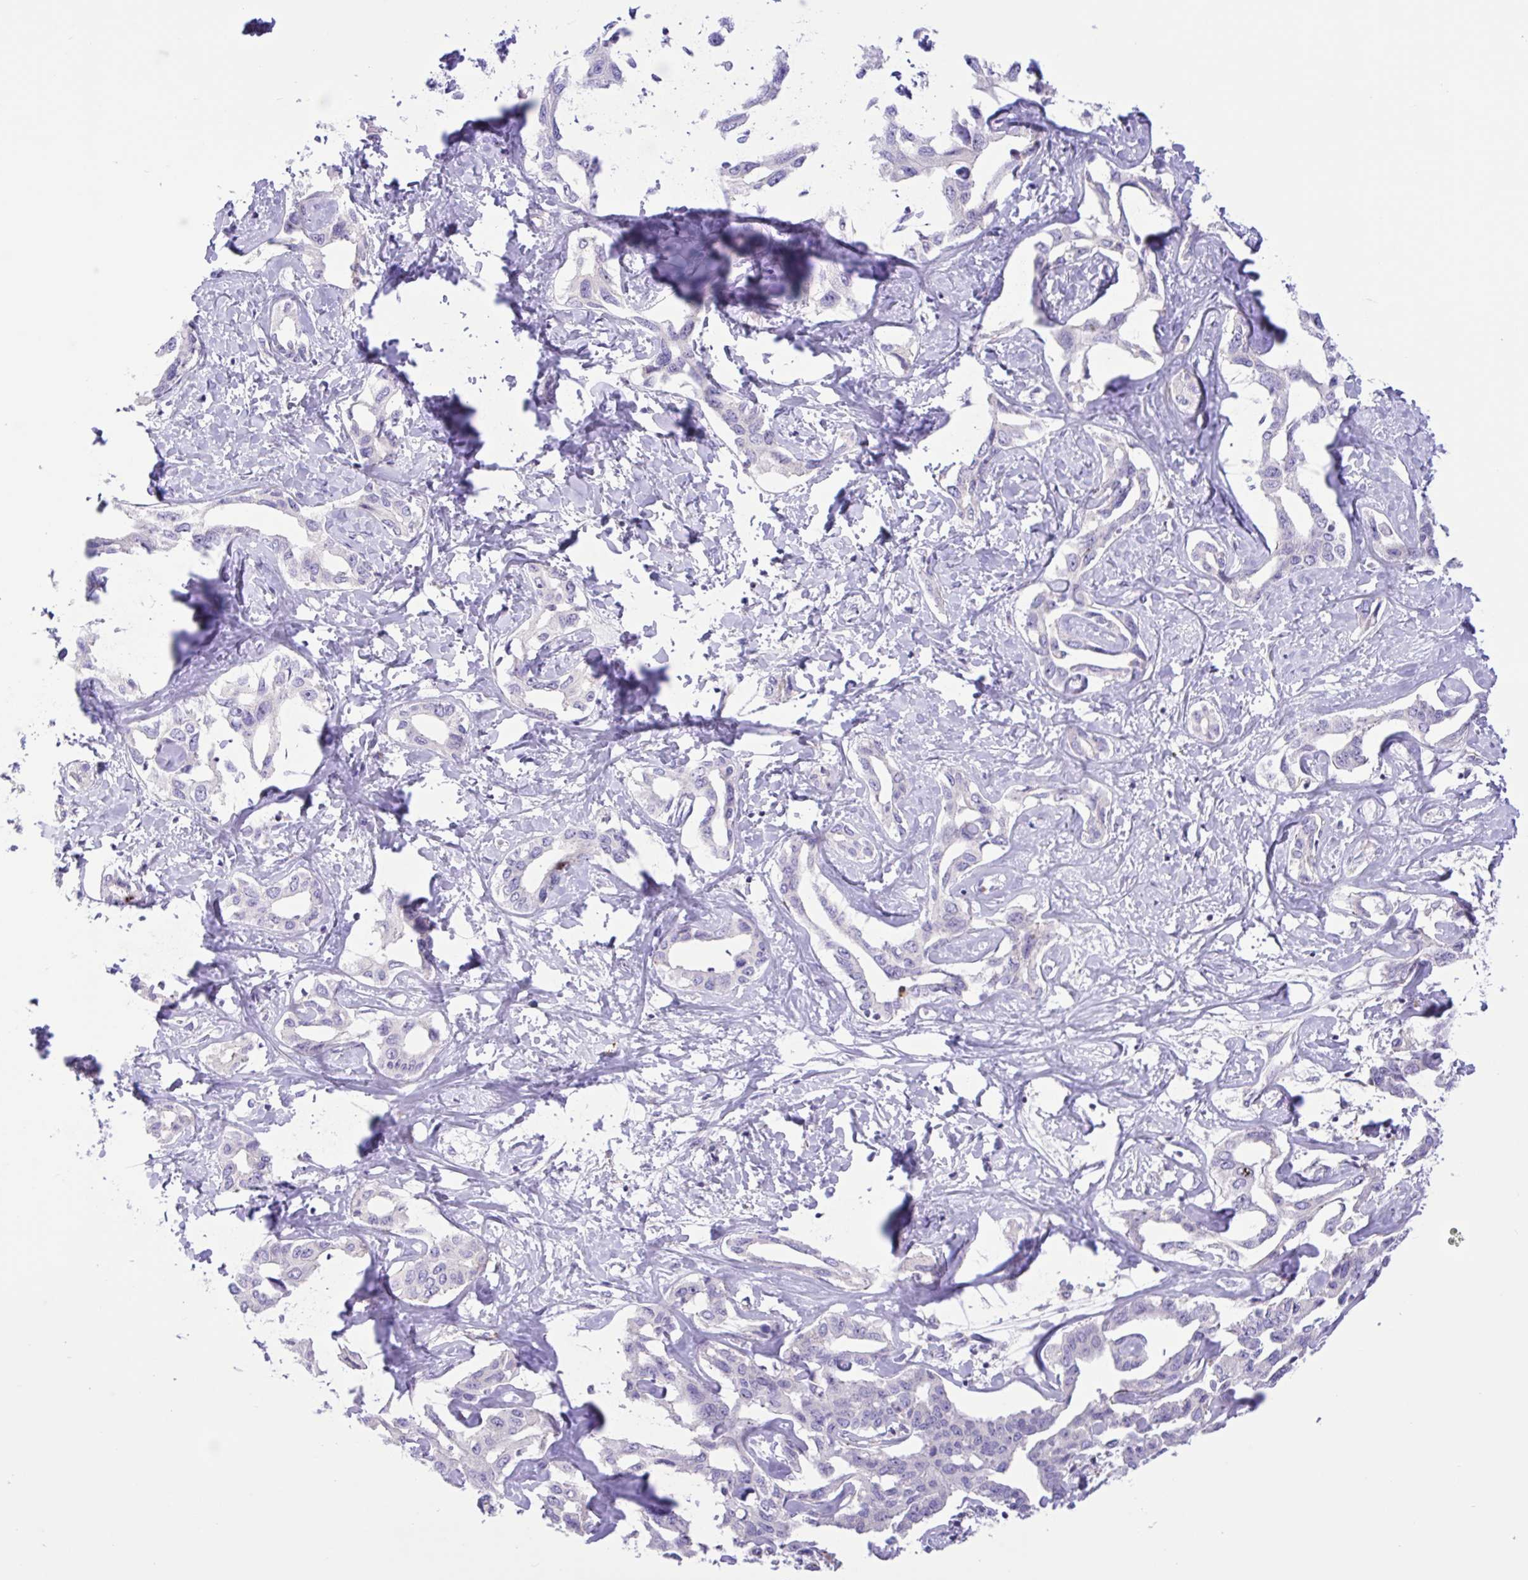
{"staining": {"intensity": "negative", "quantity": "none", "location": "none"}, "tissue": "liver cancer", "cell_type": "Tumor cells", "image_type": "cancer", "snomed": [{"axis": "morphology", "description": "Cholangiocarcinoma"}, {"axis": "topography", "description": "Liver"}], "caption": "This is an immunohistochemistry (IHC) image of human cholangiocarcinoma (liver). There is no expression in tumor cells.", "gene": "DSC3", "patient": {"sex": "male", "age": 59}}